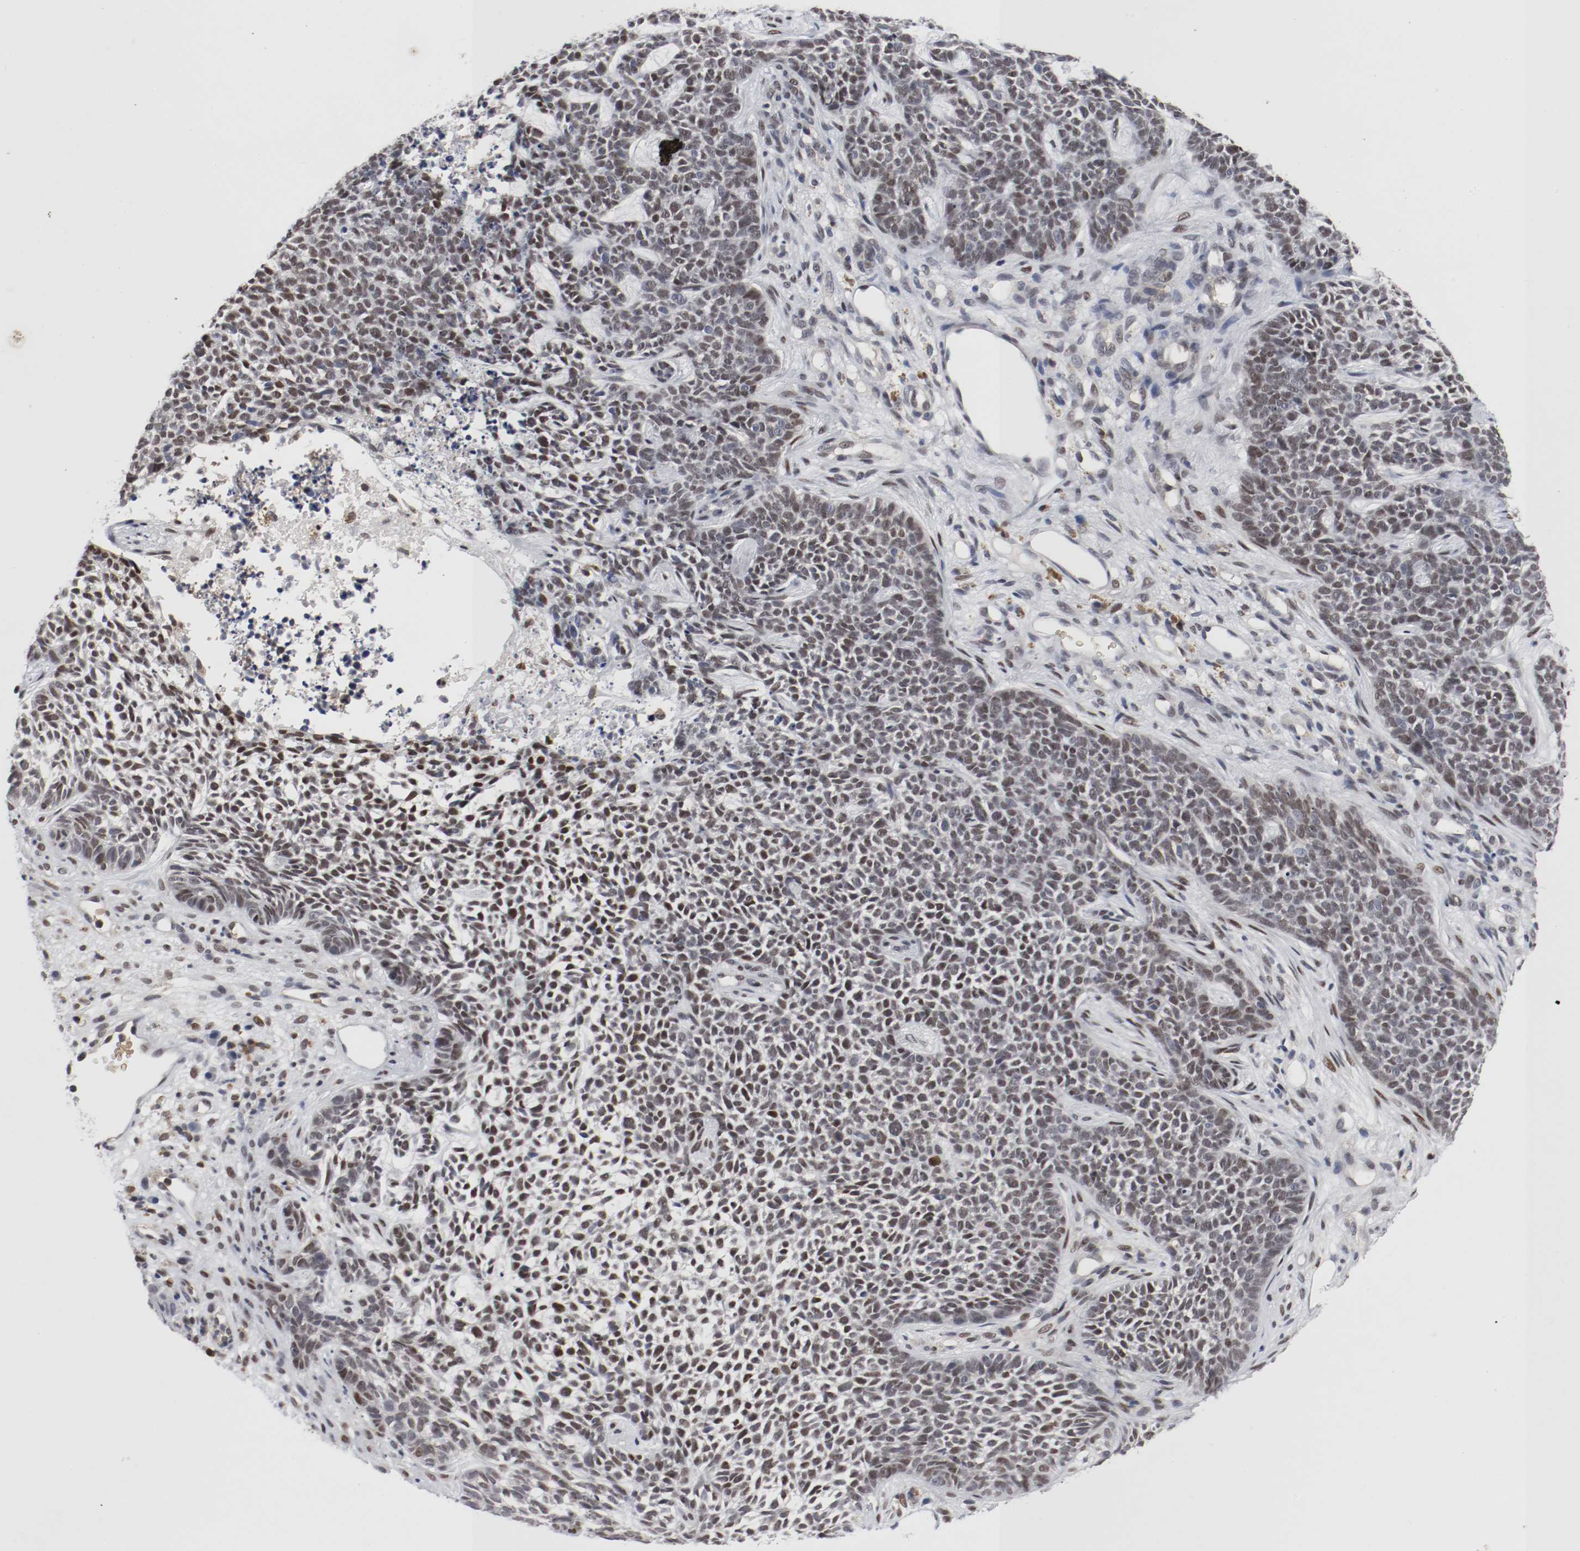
{"staining": {"intensity": "weak", "quantity": "25%-75%", "location": "nuclear"}, "tissue": "skin cancer", "cell_type": "Tumor cells", "image_type": "cancer", "snomed": [{"axis": "morphology", "description": "Basal cell carcinoma"}, {"axis": "topography", "description": "Skin"}], "caption": "Human skin cancer (basal cell carcinoma) stained with a brown dye reveals weak nuclear positive expression in approximately 25%-75% of tumor cells.", "gene": "JUND", "patient": {"sex": "female", "age": 84}}